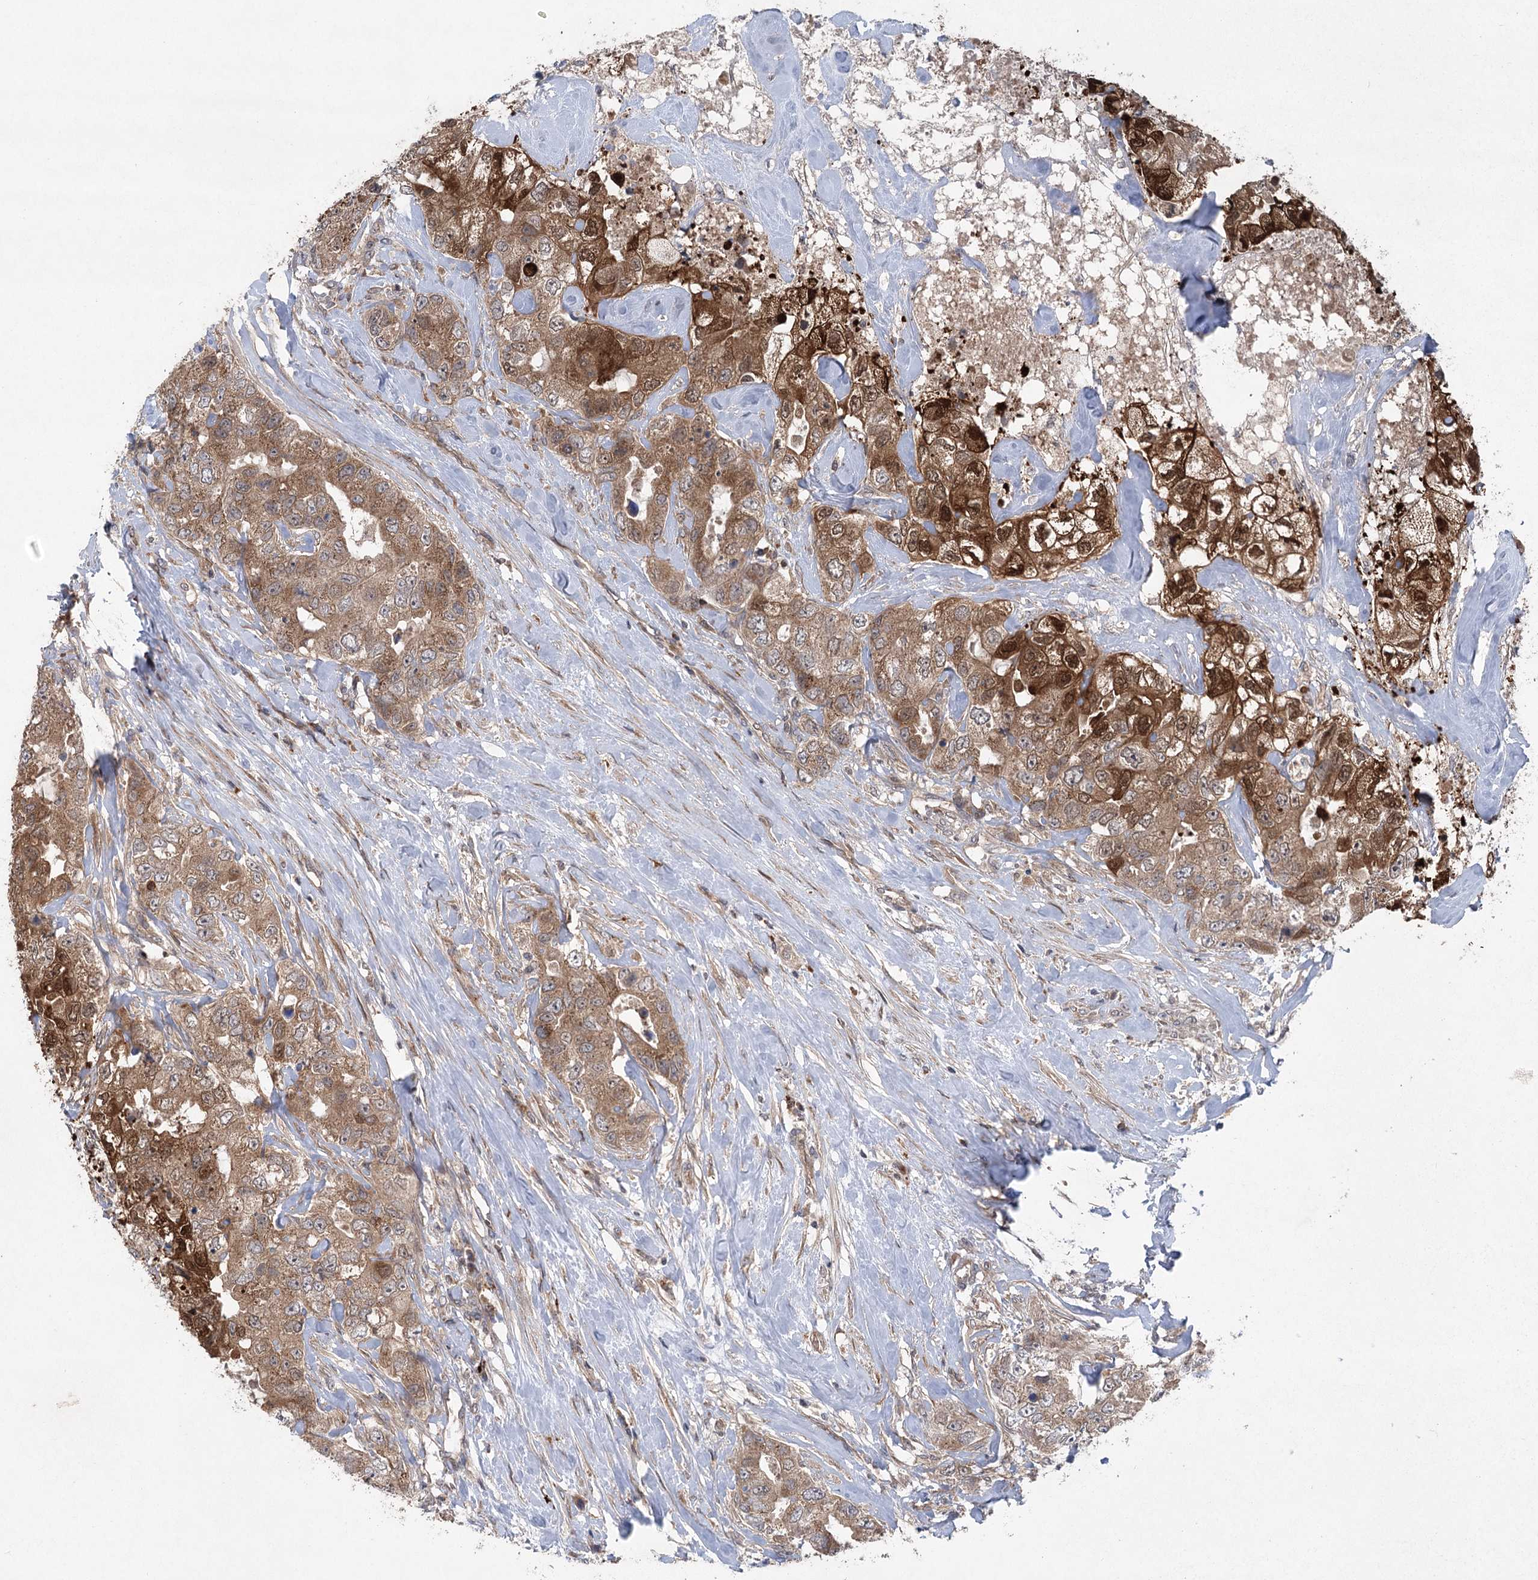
{"staining": {"intensity": "strong", "quantity": "25%-75%", "location": "cytoplasmic/membranous,nuclear"}, "tissue": "breast cancer", "cell_type": "Tumor cells", "image_type": "cancer", "snomed": [{"axis": "morphology", "description": "Duct carcinoma"}, {"axis": "topography", "description": "Breast"}], "caption": "The image shows immunohistochemical staining of breast cancer (invasive ductal carcinoma). There is strong cytoplasmic/membranous and nuclear expression is appreciated in approximately 25%-75% of tumor cells.", "gene": "METTL24", "patient": {"sex": "female", "age": 62}}